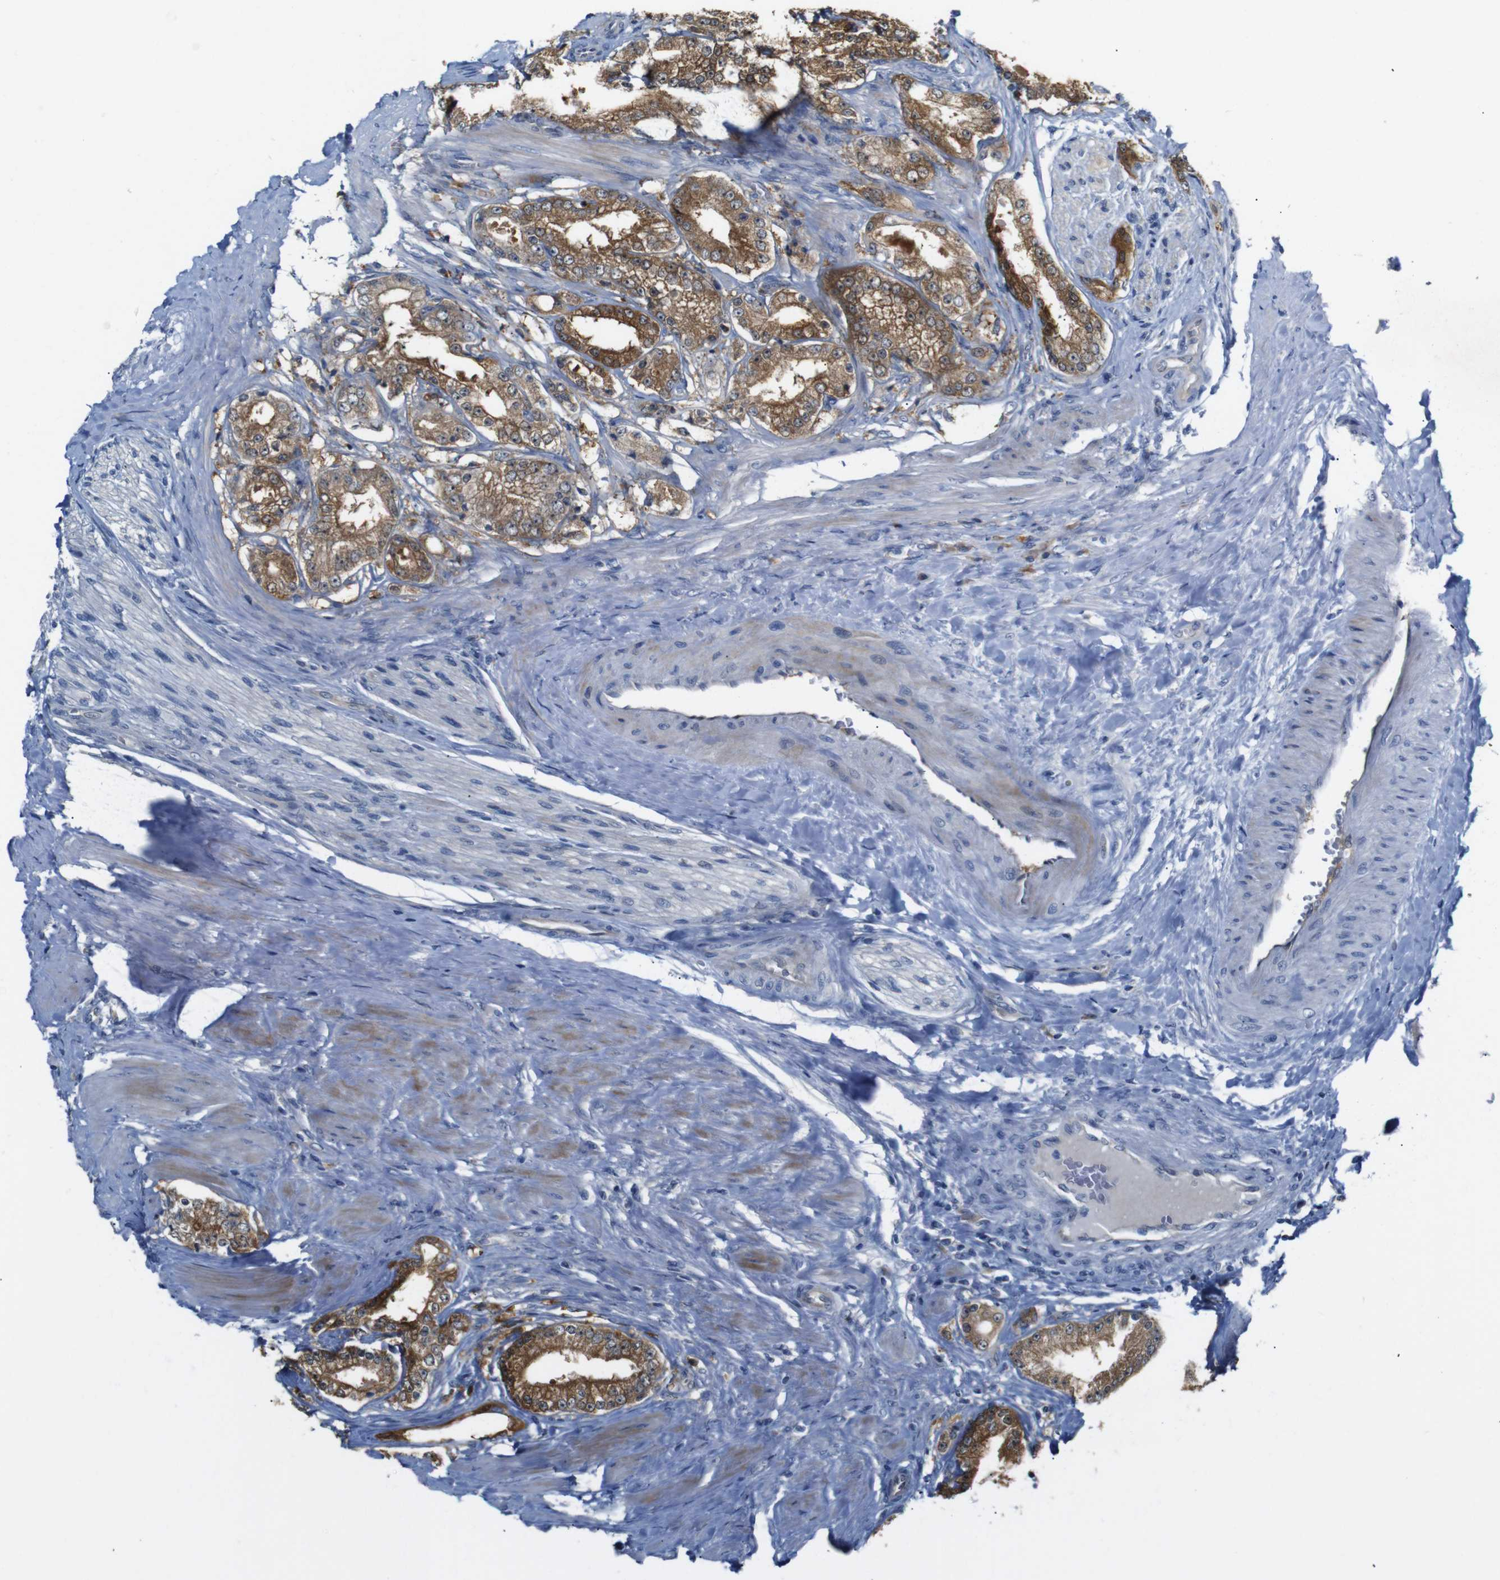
{"staining": {"intensity": "strong", "quantity": "25%-75%", "location": "cytoplasmic/membranous"}, "tissue": "prostate cancer", "cell_type": "Tumor cells", "image_type": "cancer", "snomed": [{"axis": "morphology", "description": "Adenocarcinoma, Low grade"}, {"axis": "topography", "description": "Prostate"}], "caption": "Immunohistochemical staining of human prostate cancer (low-grade adenocarcinoma) demonstrates high levels of strong cytoplasmic/membranous positivity in about 25%-75% of tumor cells.", "gene": "TBC1D32", "patient": {"sex": "male", "age": 63}}